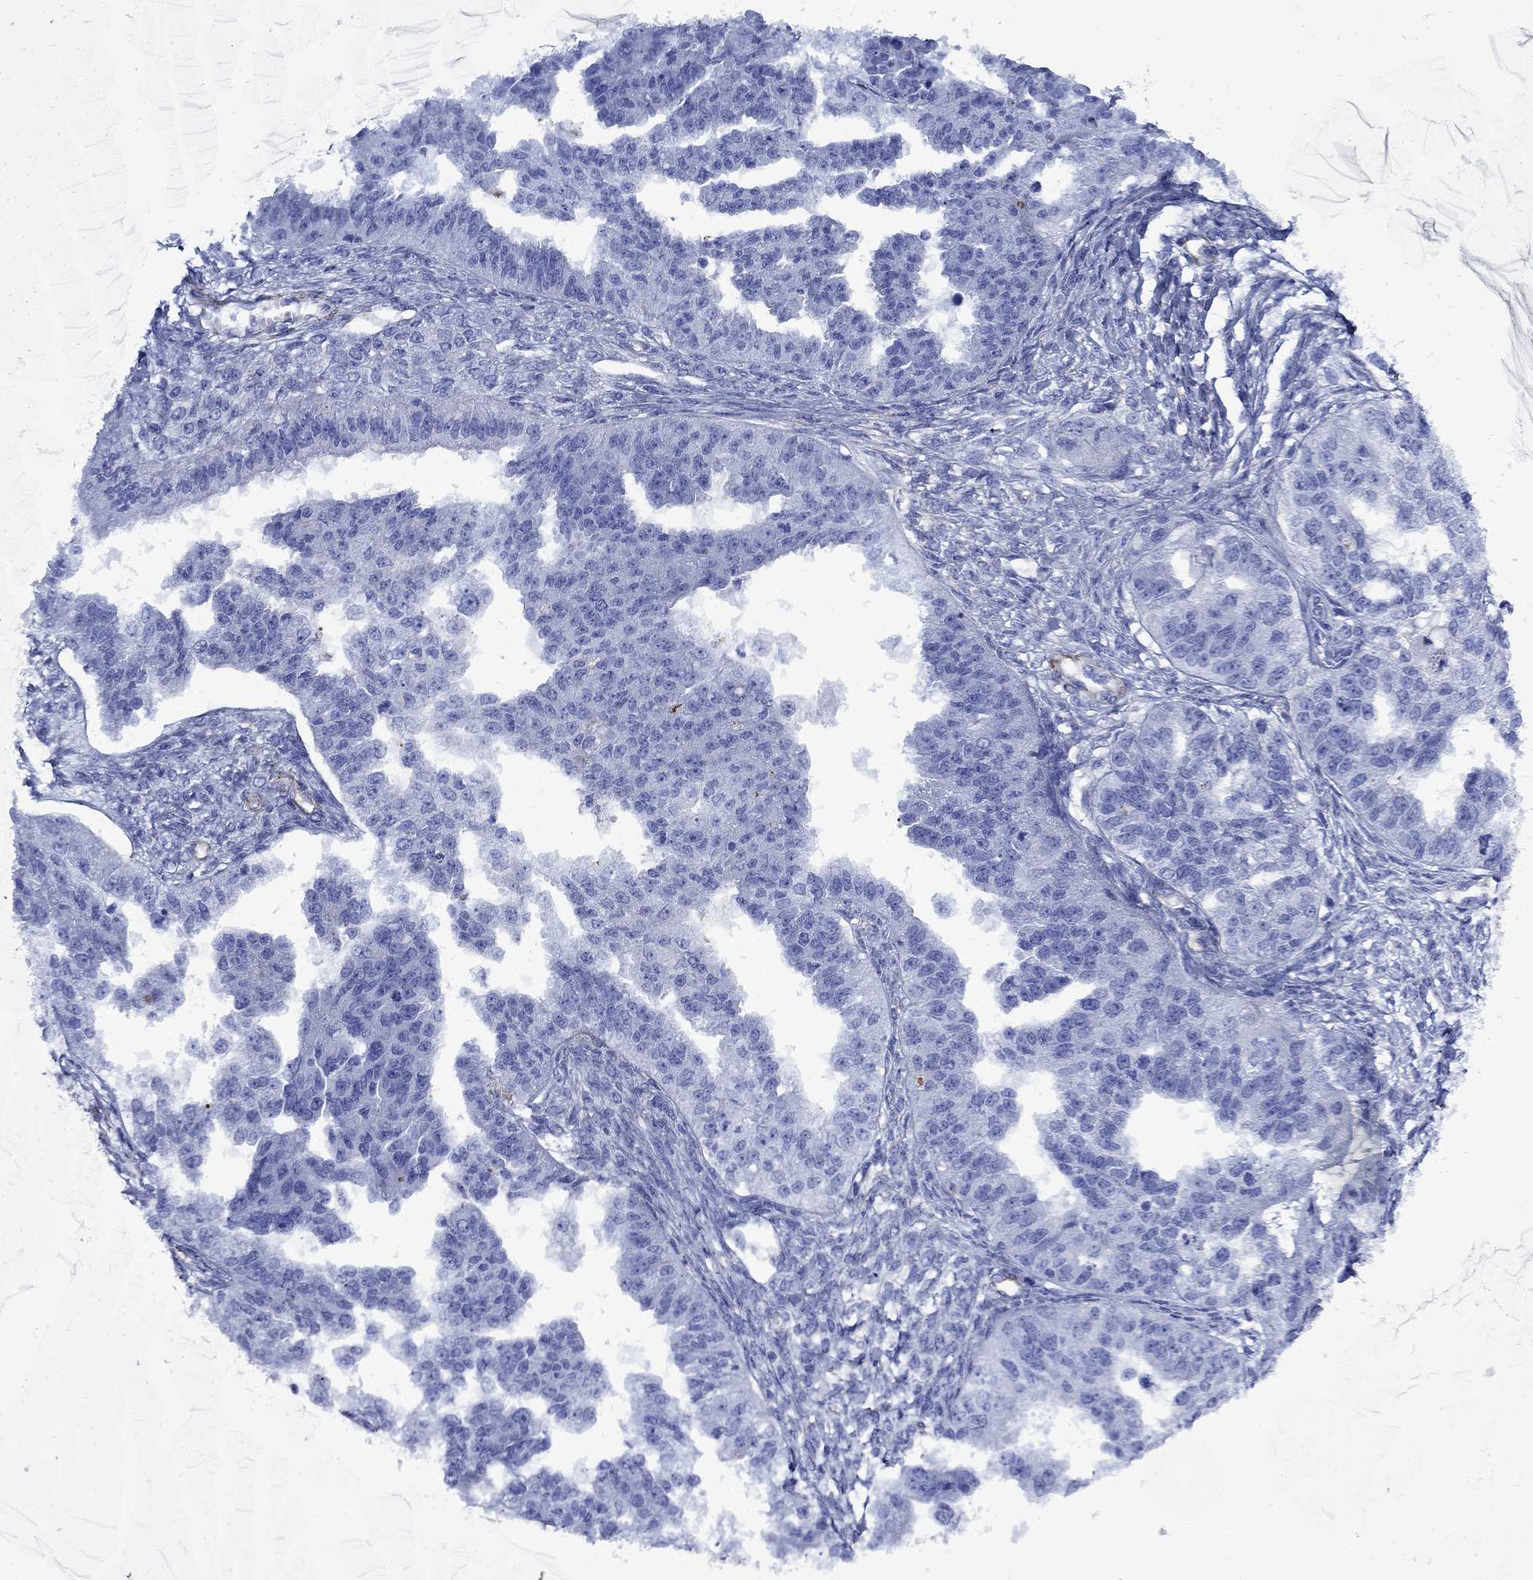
{"staining": {"intensity": "negative", "quantity": "none", "location": "none"}, "tissue": "ovarian cancer", "cell_type": "Tumor cells", "image_type": "cancer", "snomed": [{"axis": "morphology", "description": "Cystadenocarcinoma, serous, NOS"}, {"axis": "topography", "description": "Ovary"}], "caption": "High power microscopy image of an immunohistochemistry micrograph of ovarian cancer (serous cystadenocarcinoma), revealing no significant positivity in tumor cells. (DAB IHC with hematoxylin counter stain).", "gene": "VTN", "patient": {"sex": "female", "age": 58}}